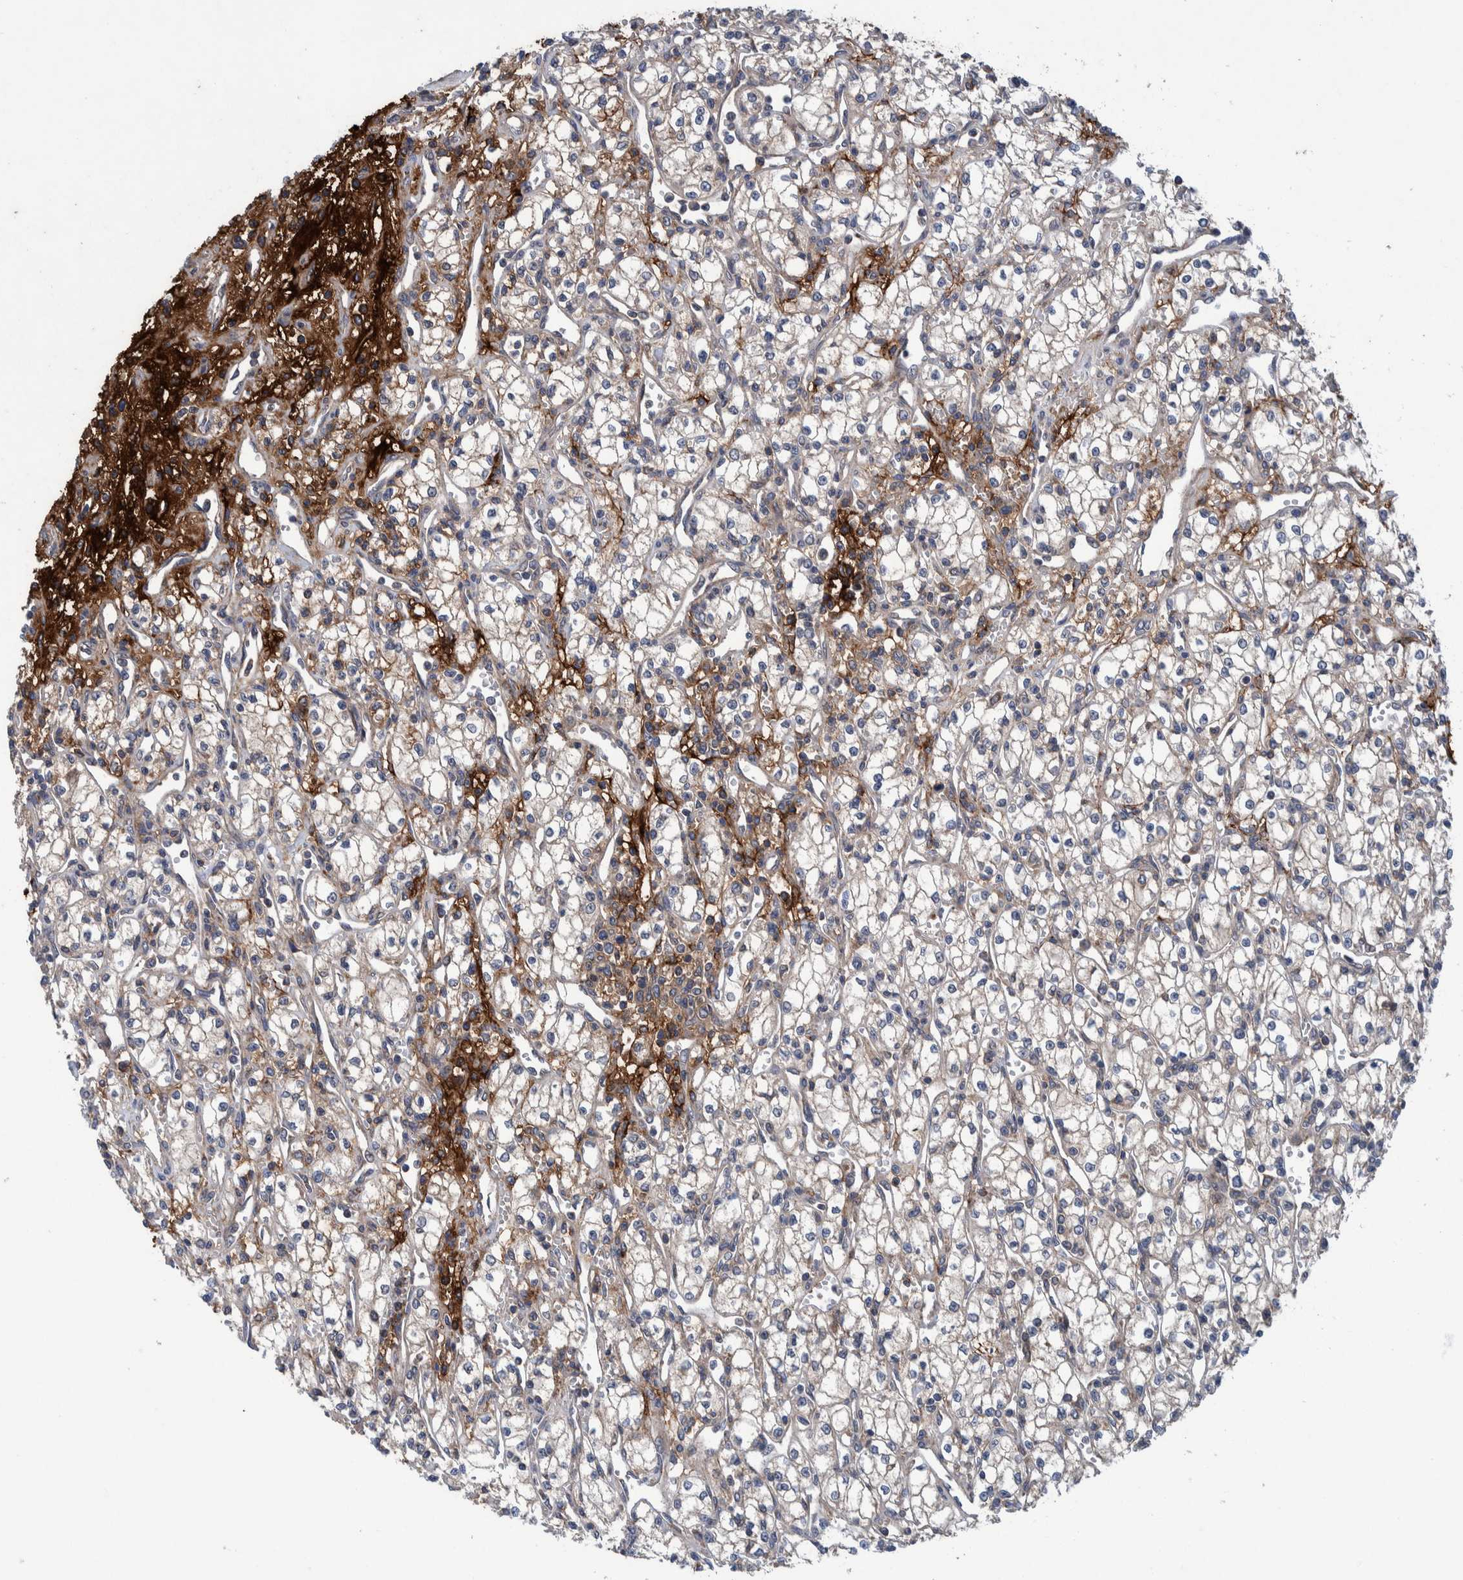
{"staining": {"intensity": "negative", "quantity": "none", "location": "none"}, "tissue": "renal cancer", "cell_type": "Tumor cells", "image_type": "cancer", "snomed": [{"axis": "morphology", "description": "Adenocarcinoma, NOS"}, {"axis": "topography", "description": "Kidney"}], "caption": "Protein analysis of adenocarcinoma (renal) demonstrates no significant staining in tumor cells.", "gene": "ITIH3", "patient": {"sex": "male", "age": 59}}